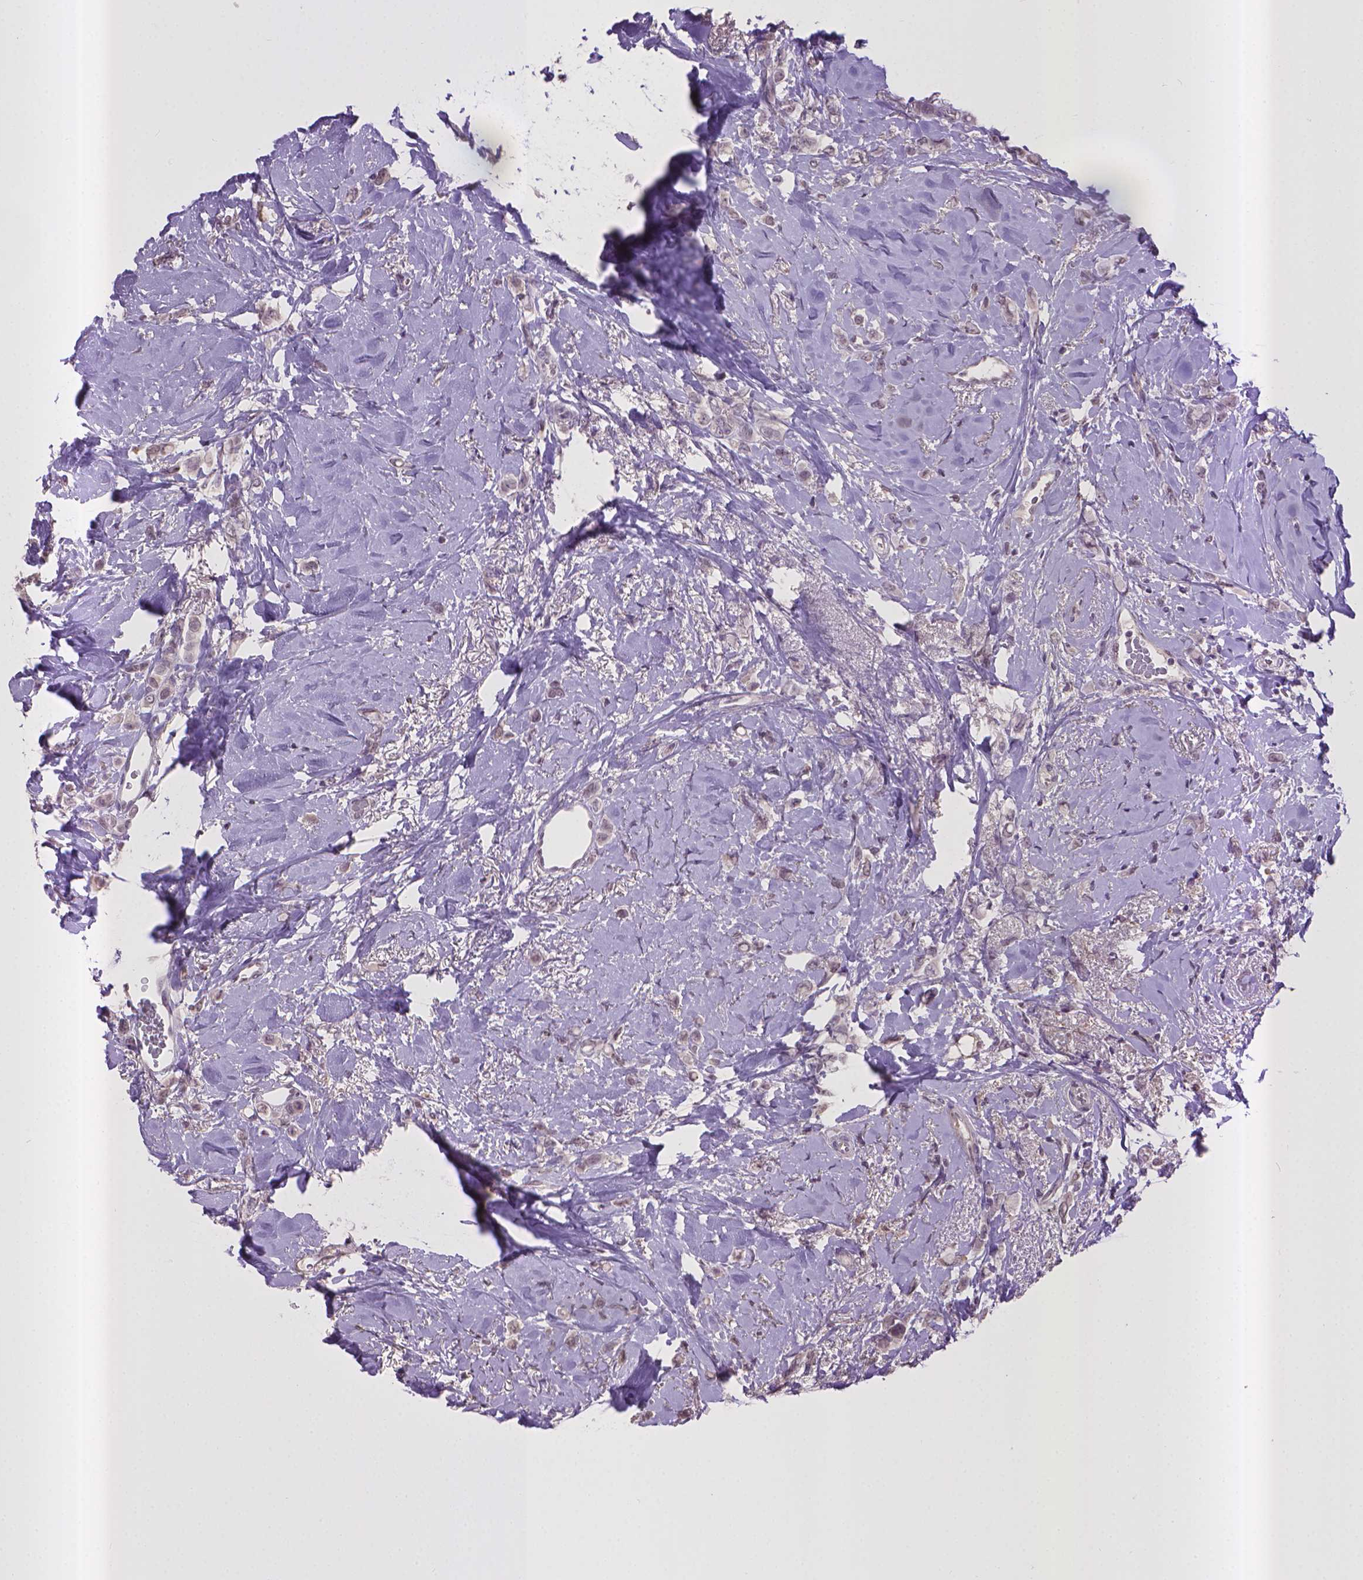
{"staining": {"intensity": "weak", "quantity": "<25%", "location": "nuclear"}, "tissue": "breast cancer", "cell_type": "Tumor cells", "image_type": "cancer", "snomed": [{"axis": "morphology", "description": "Lobular carcinoma"}, {"axis": "topography", "description": "Breast"}], "caption": "Lobular carcinoma (breast) was stained to show a protein in brown. There is no significant expression in tumor cells.", "gene": "CPM", "patient": {"sex": "female", "age": 66}}